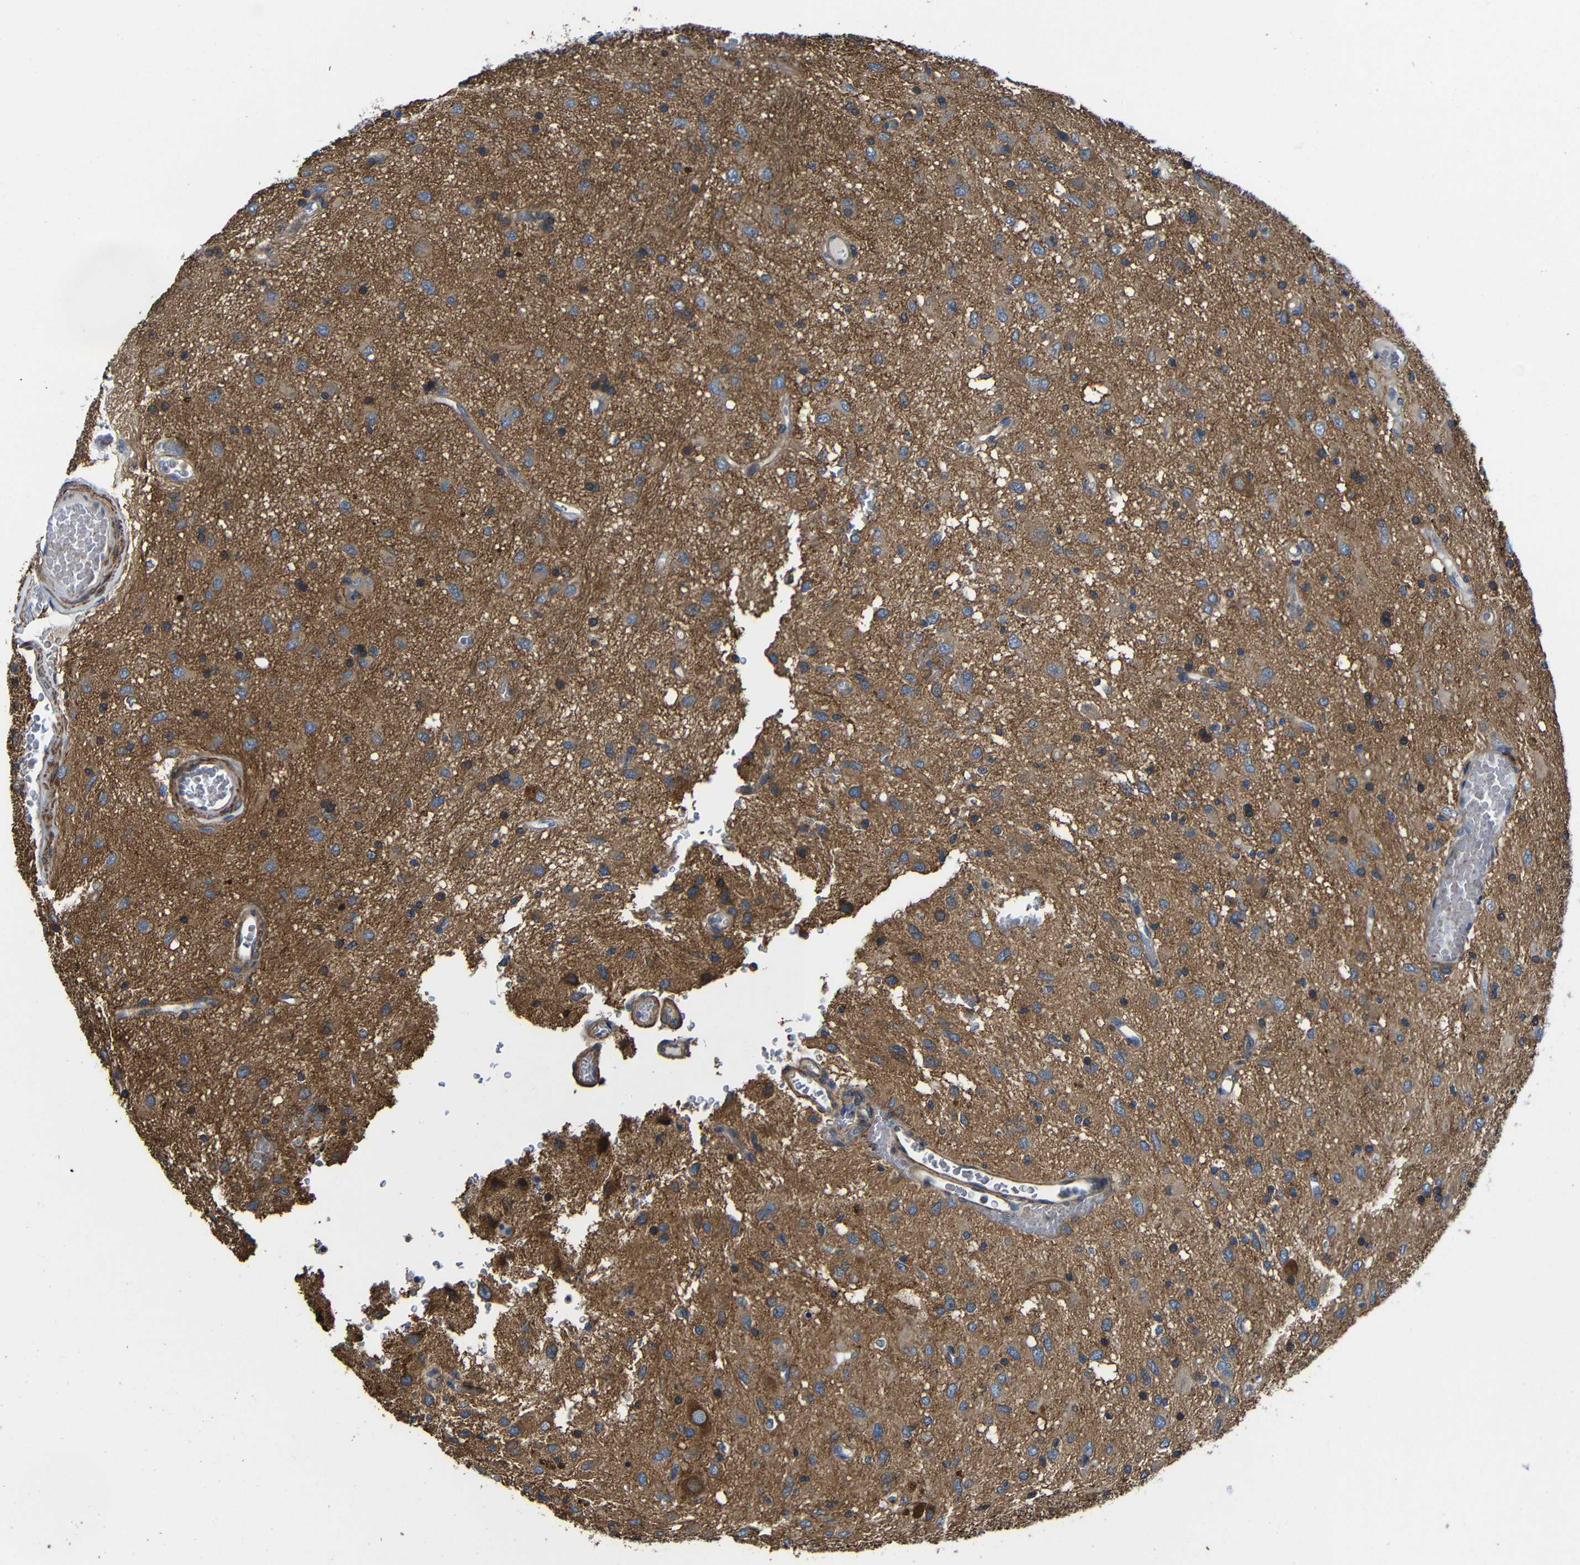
{"staining": {"intensity": "strong", "quantity": ">75%", "location": "cytoplasmic/membranous"}, "tissue": "glioma", "cell_type": "Tumor cells", "image_type": "cancer", "snomed": [{"axis": "morphology", "description": "Glioma, malignant, Low grade"}, {"axis": "topography", "description": "Brain"}], "caption": "Immunohistochemistry of glioma shows high levels of strong cytoplasmic/membranous positivity in approximately >75% of tumor cells.", "gene": "GDI1", "patient": {"sex": "male", "age": 77}}